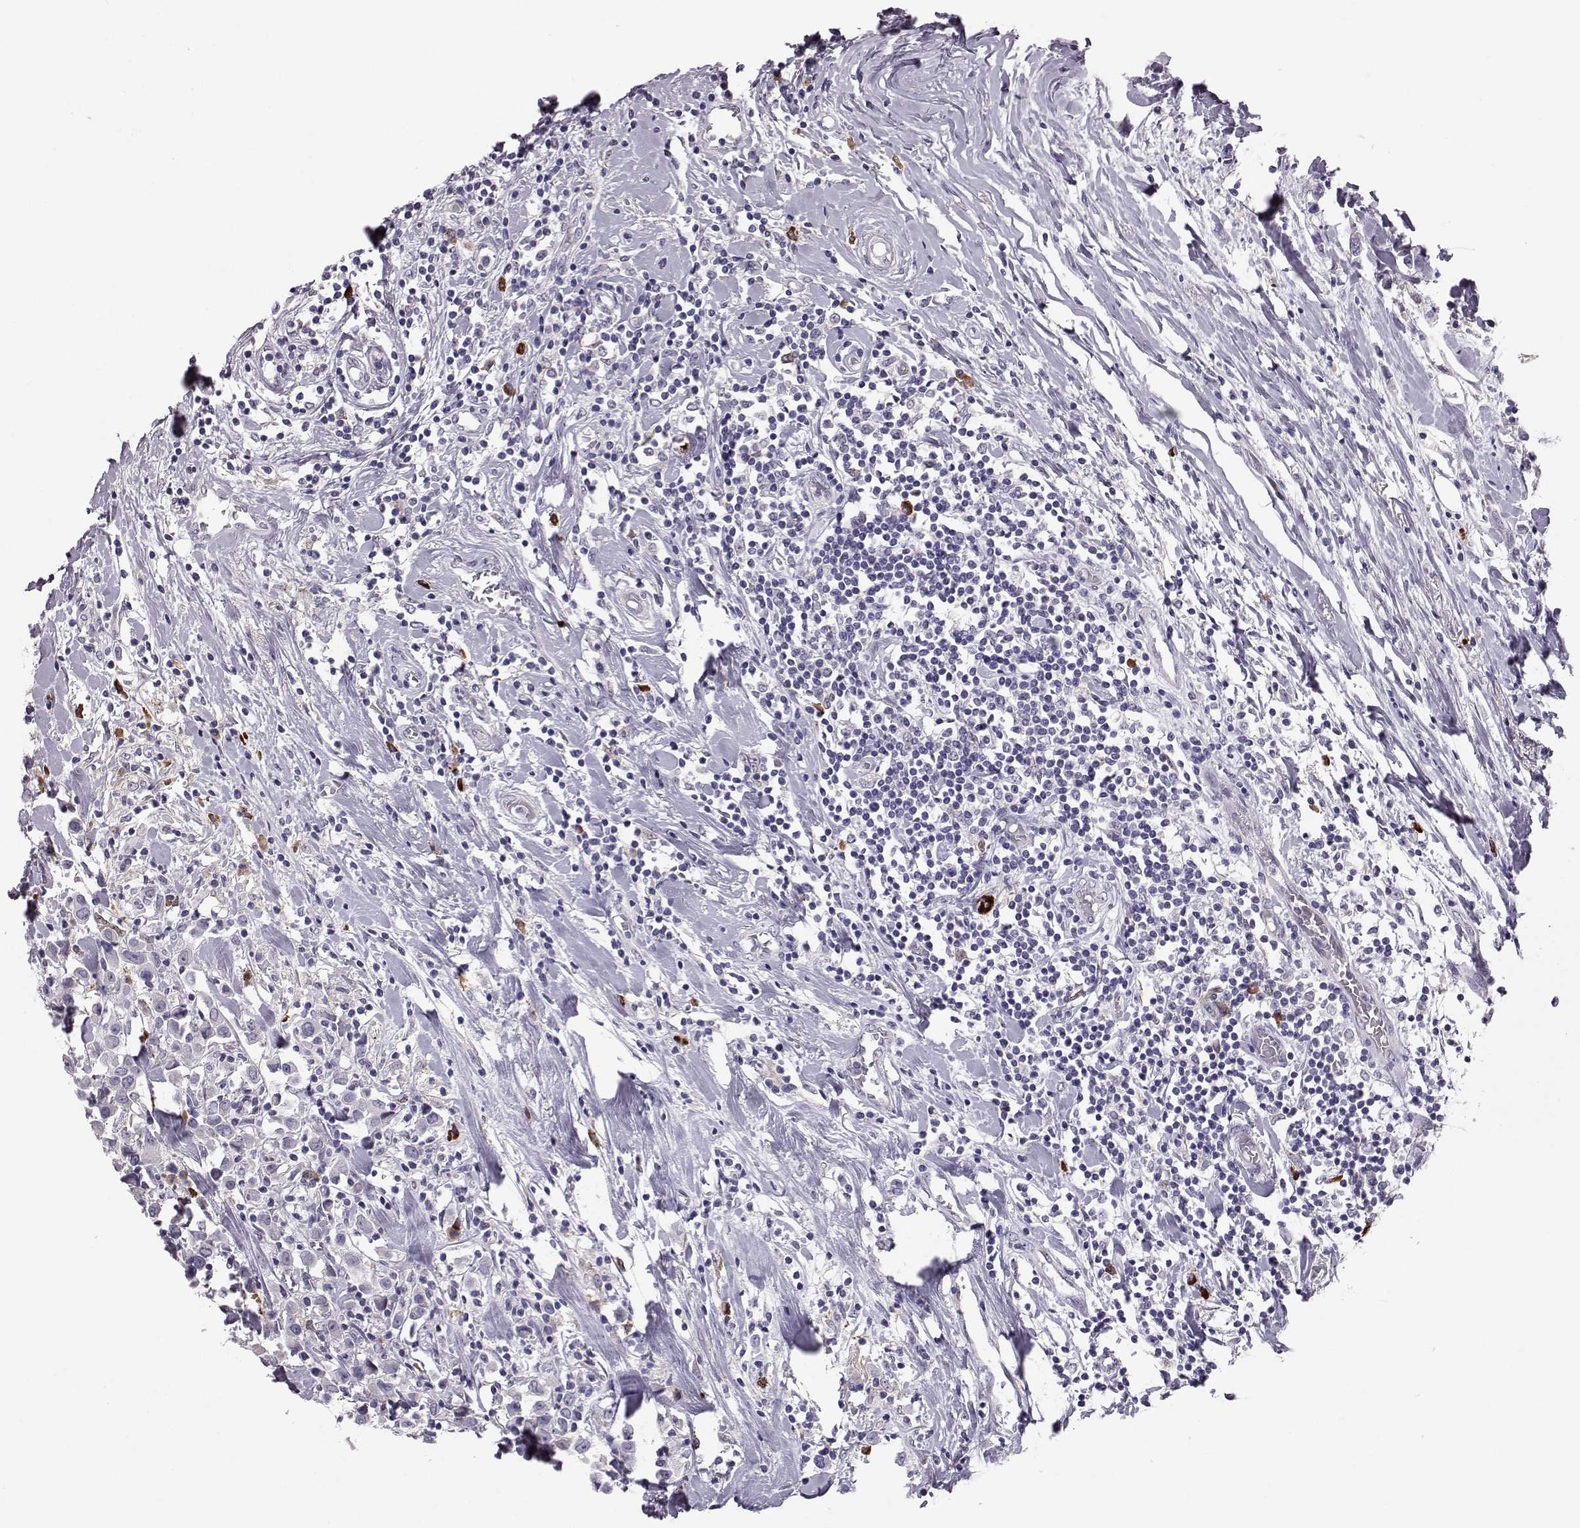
{"staining": {"intensity": "negative", "quantity": "none", "location": "none"}, "tissue": "breast cancer", "cell_type": "Tumor cells", "image_type": "cancer", "snomed": [{"axis": "morphology", "description": "Duct carcinoma"}, {"axis": "topography", "description": "Breast"}], "caption": "Breast infiltrating ductal carcinoma was stained to show a protein in brown. There is no significant positivity in tumor cells.", "gene": "ADGRG5", "patient": {"sex": "female", "age": 61}}